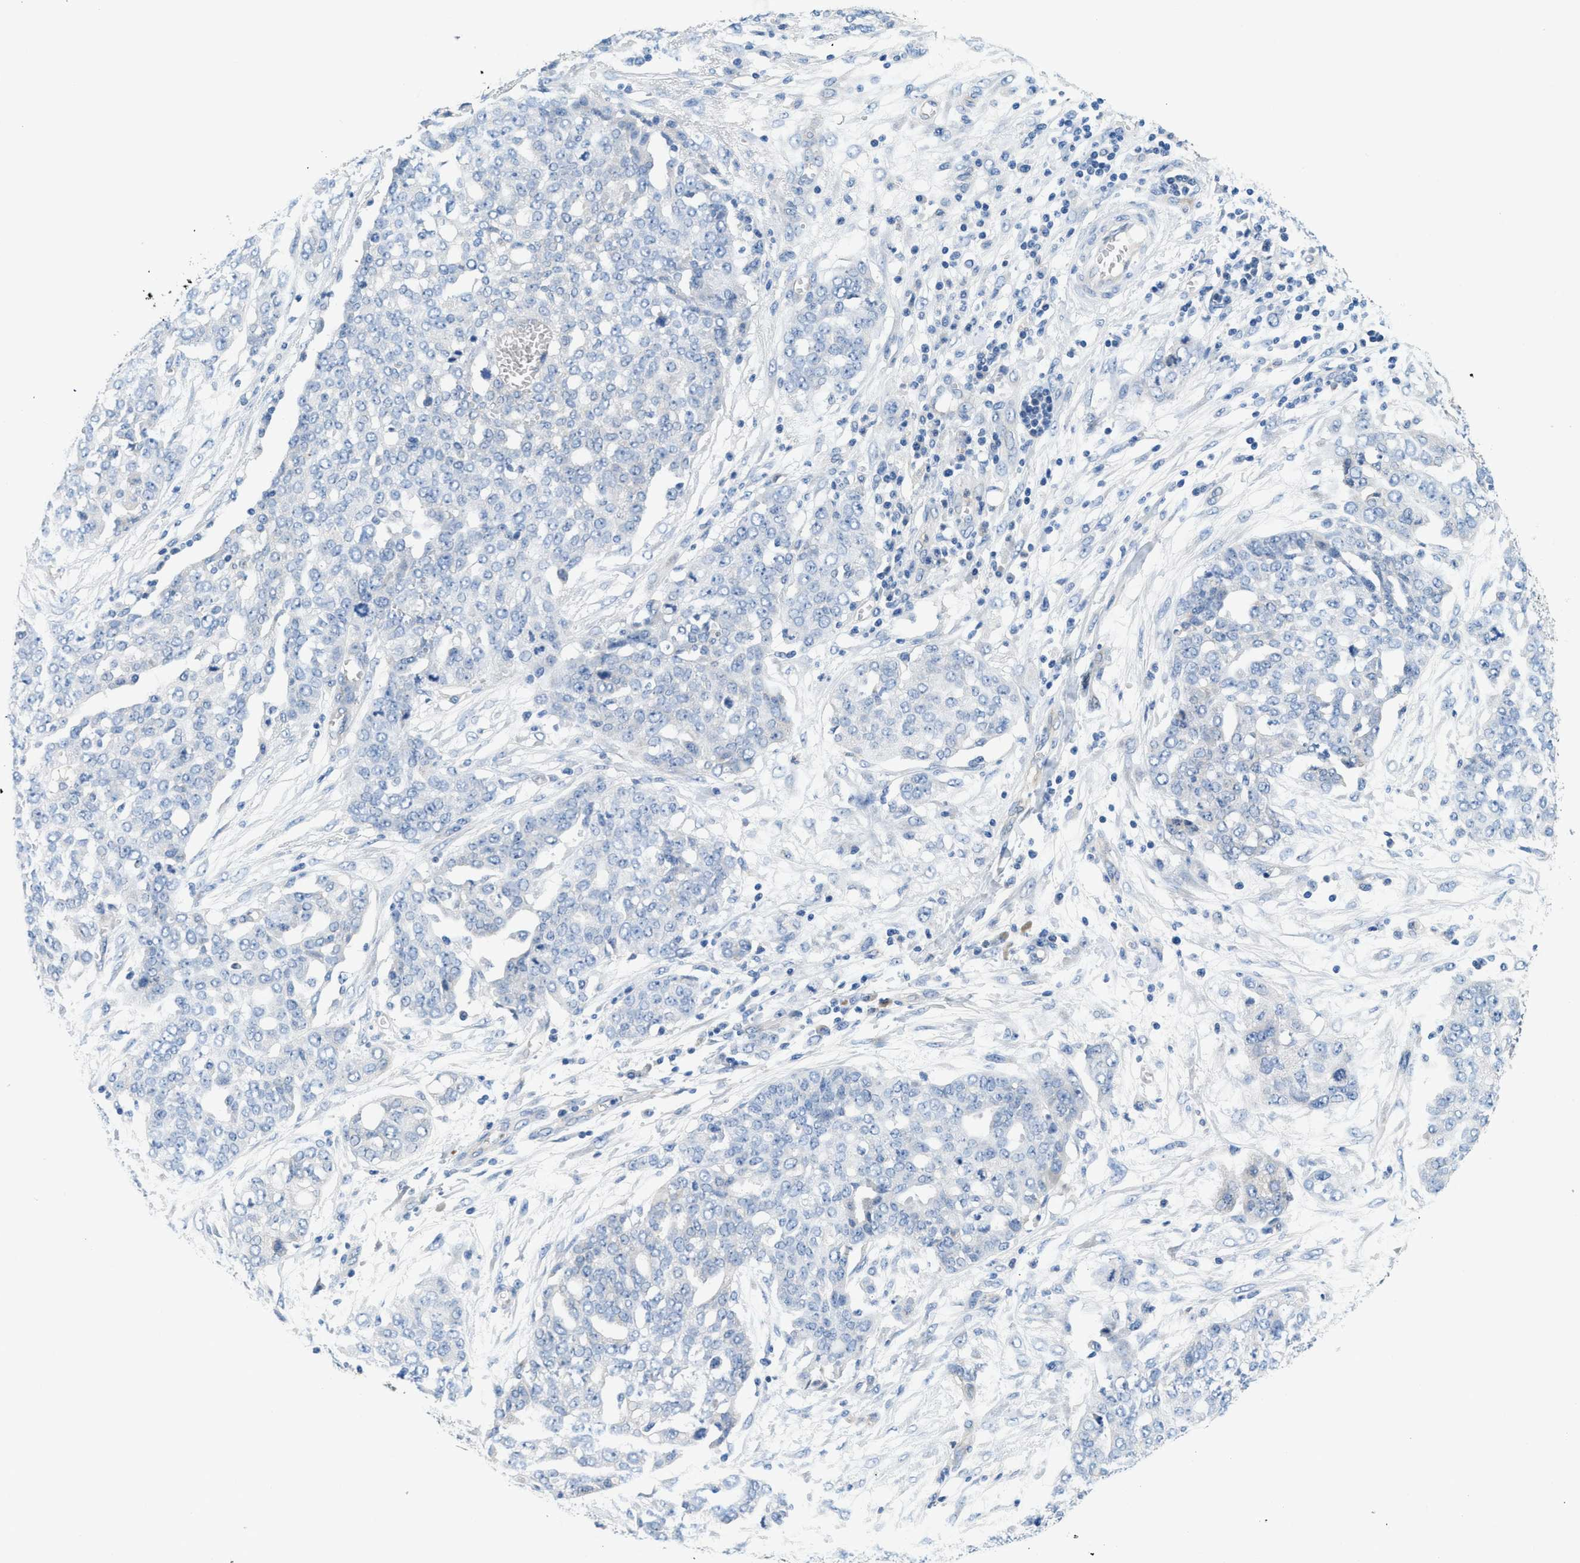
{"staining": {"intensity": "negative", "quantity": "none", "location": "none"}, "tissue": "ovarian cancer", "cell_type": "Tumor cells", "image_type": "cancer", "snomed": [{"axis": "morphology", "description": "Cystadenocarcinoma, serous, NOS"}, {"axis": "topography", "description": "Soft tissue"}, {"axis": "topography", "description": "Ovary"}], "caption": "IHC of ovarian serous cystadenocarcinoma displays no expression in tumor cells.", "gene": "PGR", "patient": {"sex": "female", "age": 57}}